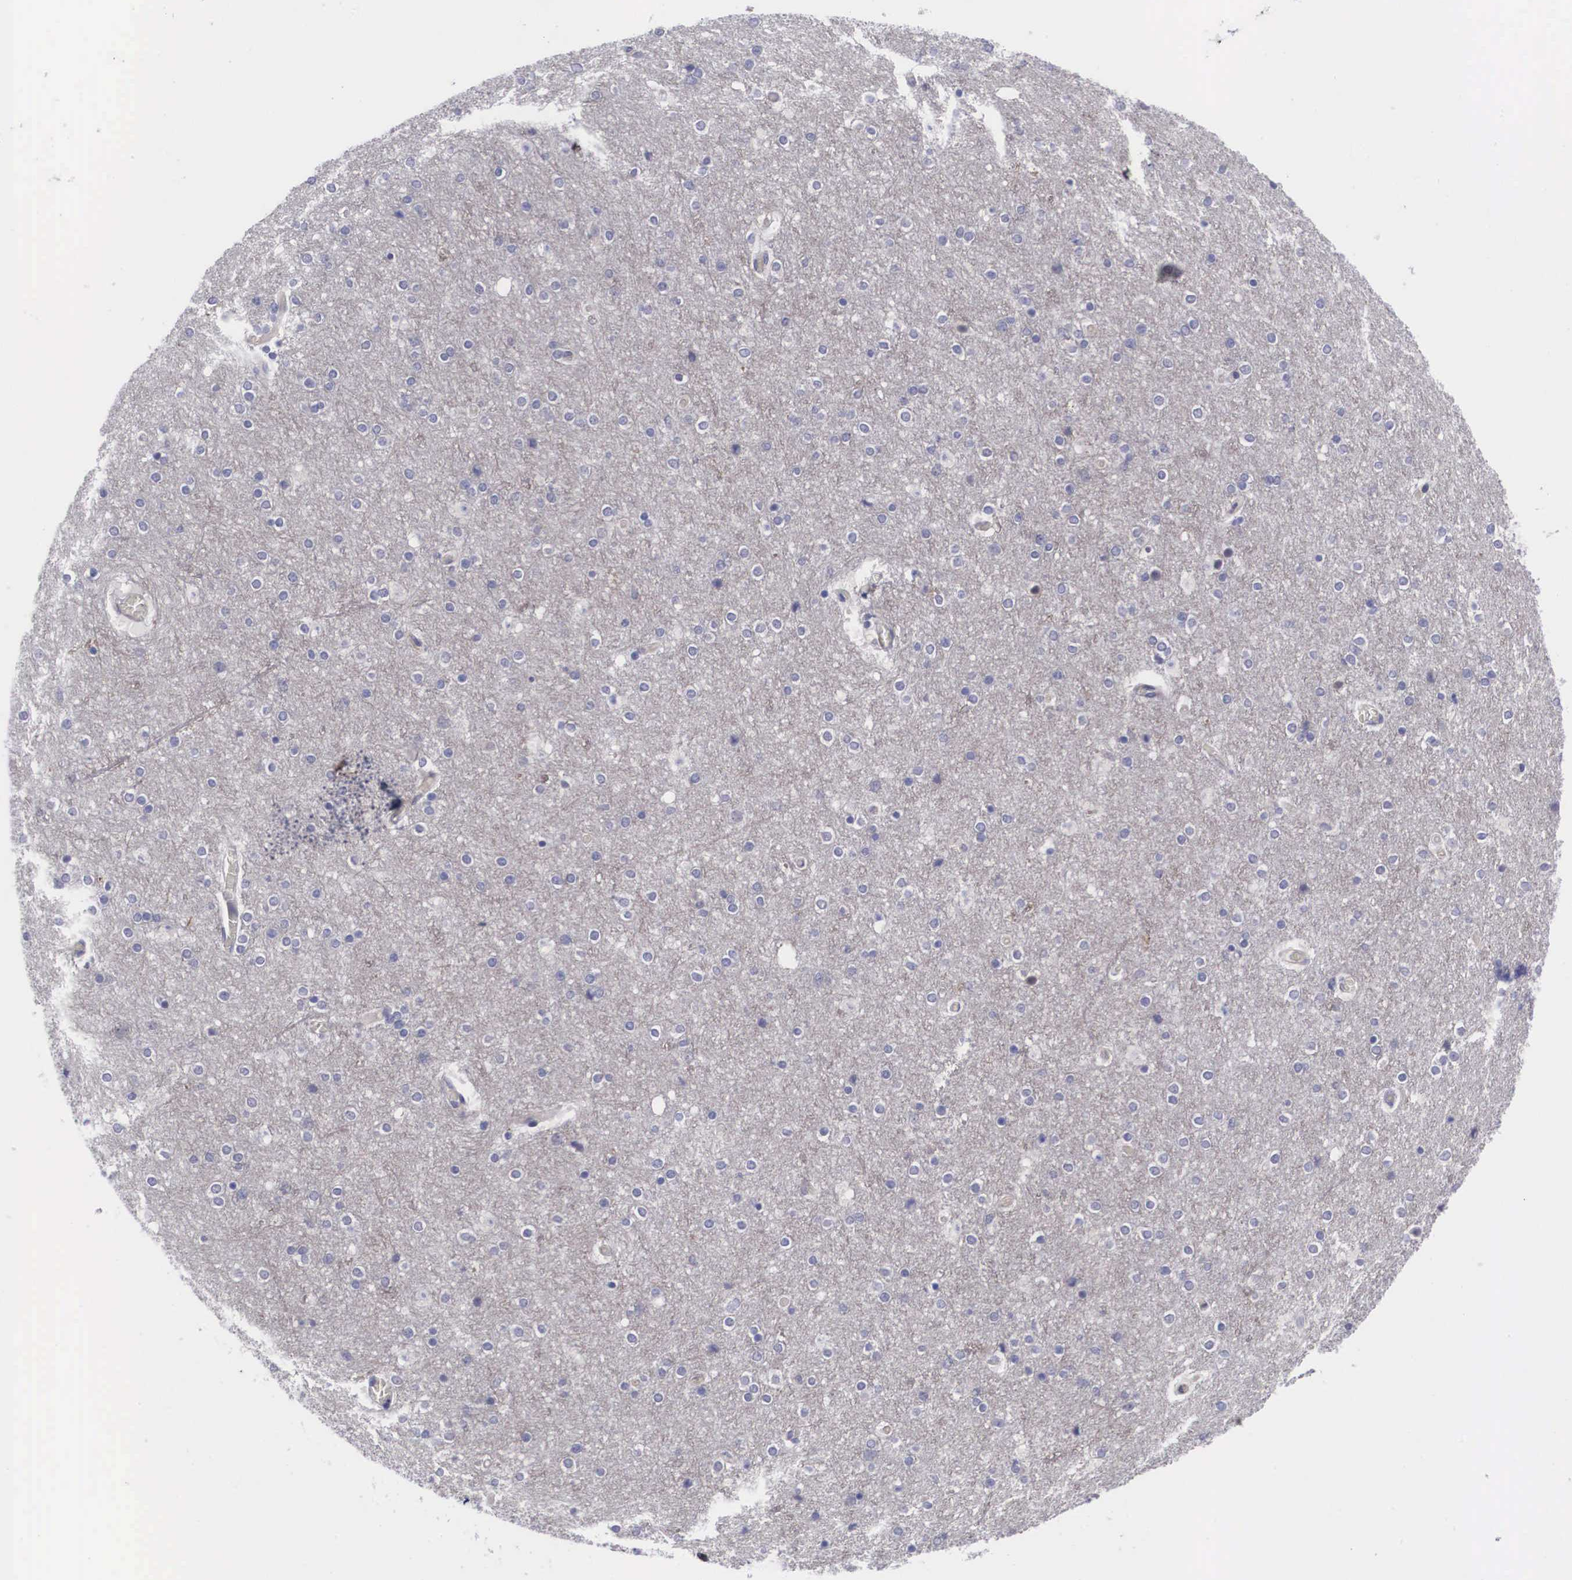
{"staining": {"intensity": "negative", "quantity": "none", "location": "none"}, "tissue": "cerebral cortex", "cell_type": "Endothelial cells", "image_type": "normal", "snomed": [{"axis": "morphology", "description": "Normal tissue, NOS"}, {"axis": "topography", "description": "Cerebral cortex"}], "caption": "IHC of normal human cerebral cortex displays no expression in endothelial cells.", "gene": "MAST4", "patient": {"sex": "female", "age": 54}}